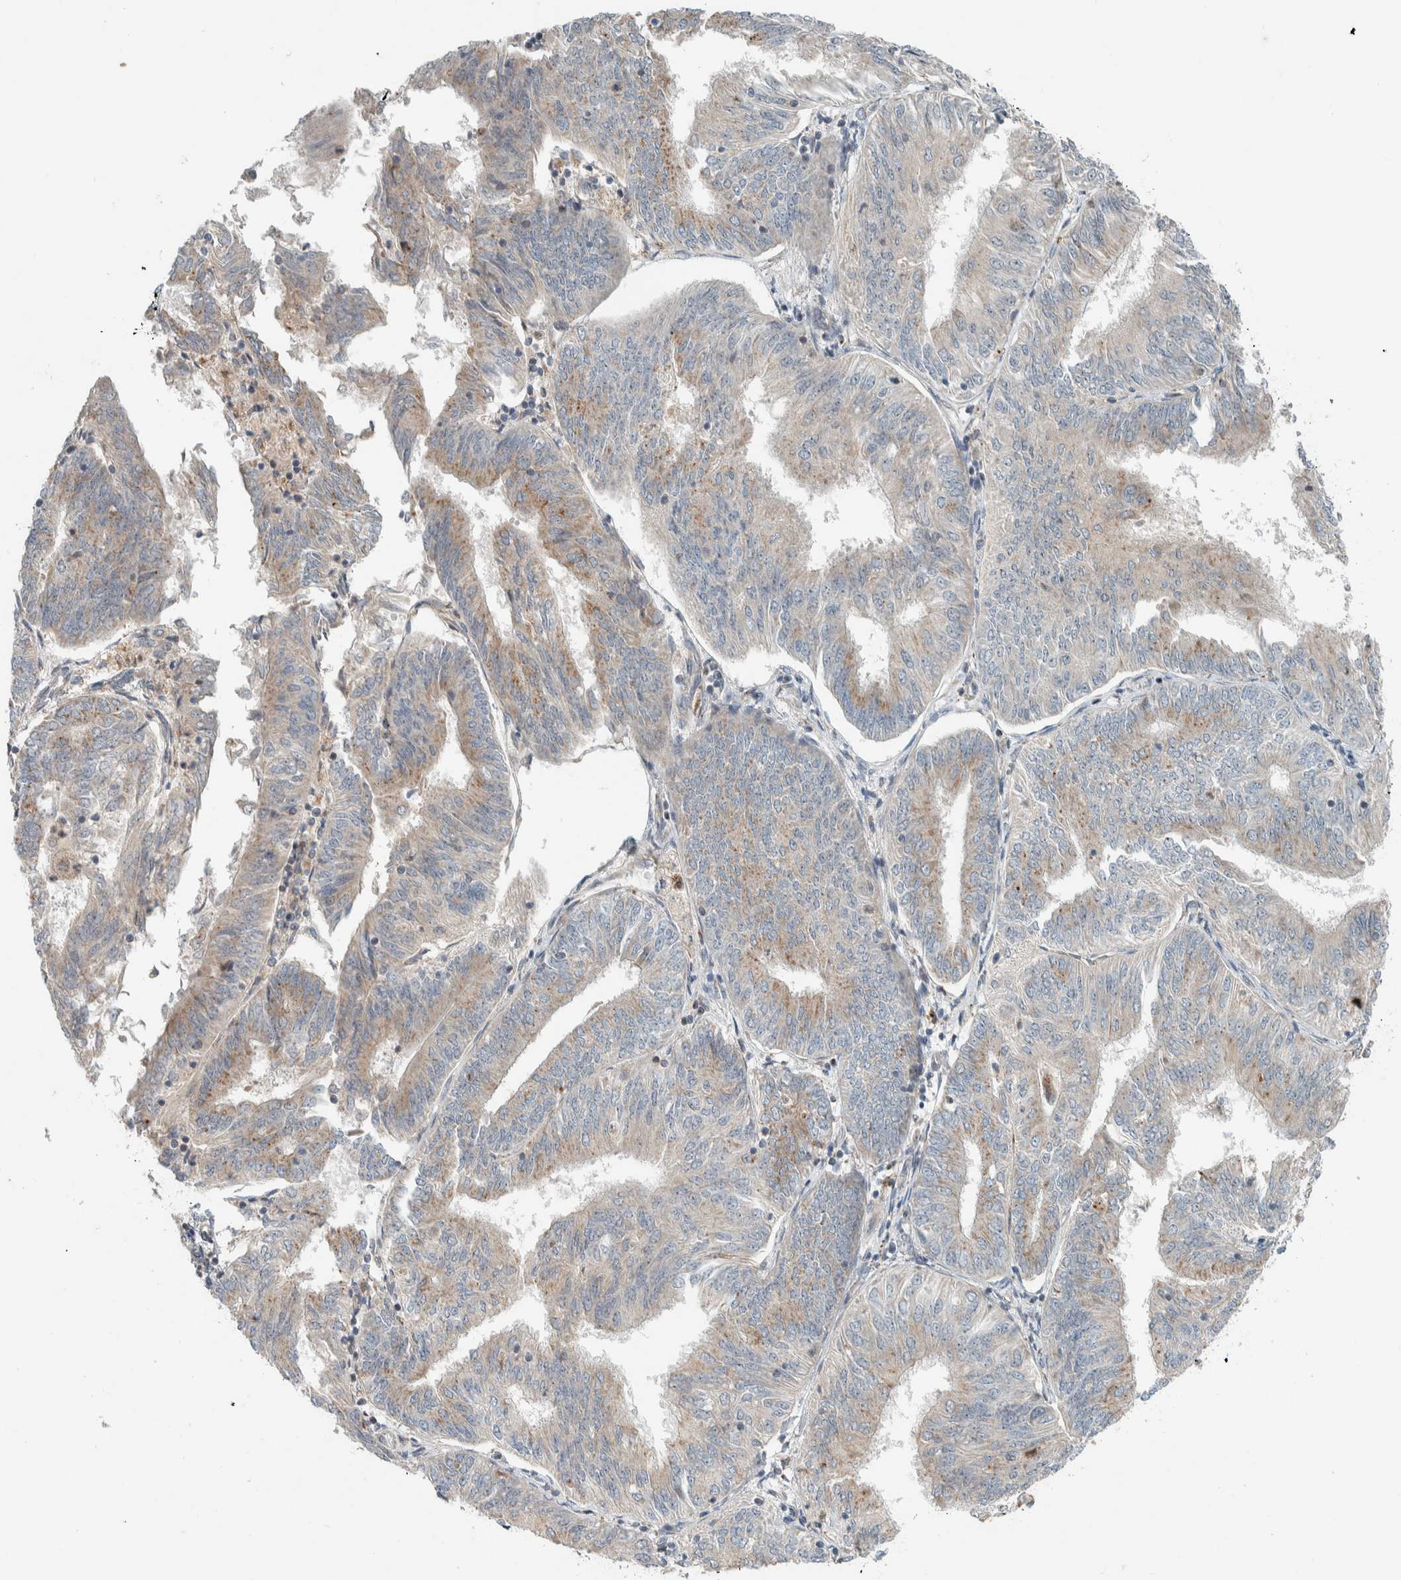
{"staining": {"intensity": "moderate", "quantity": "<25%", "location": "cytoplasmic/membranous"}, "tissue": "endometrial cancer", "cell_type": "Tumor cells", "image_type": "cancer", "snomed": [{"axis": "morphology", "description": "Adenocarcinoma, NOS"}, {"axis": "topography", "description": "Endometrium"}], "caption": "Immunohistochemical staining of endometrial cancer (adenocarcinoma) reveals low levels of moderate cytoplasmic/membranous positivity in approximately <25% of tumor cells.", "gene": "SLFN12L", "patient": {"sex": "female", "age": 58}}